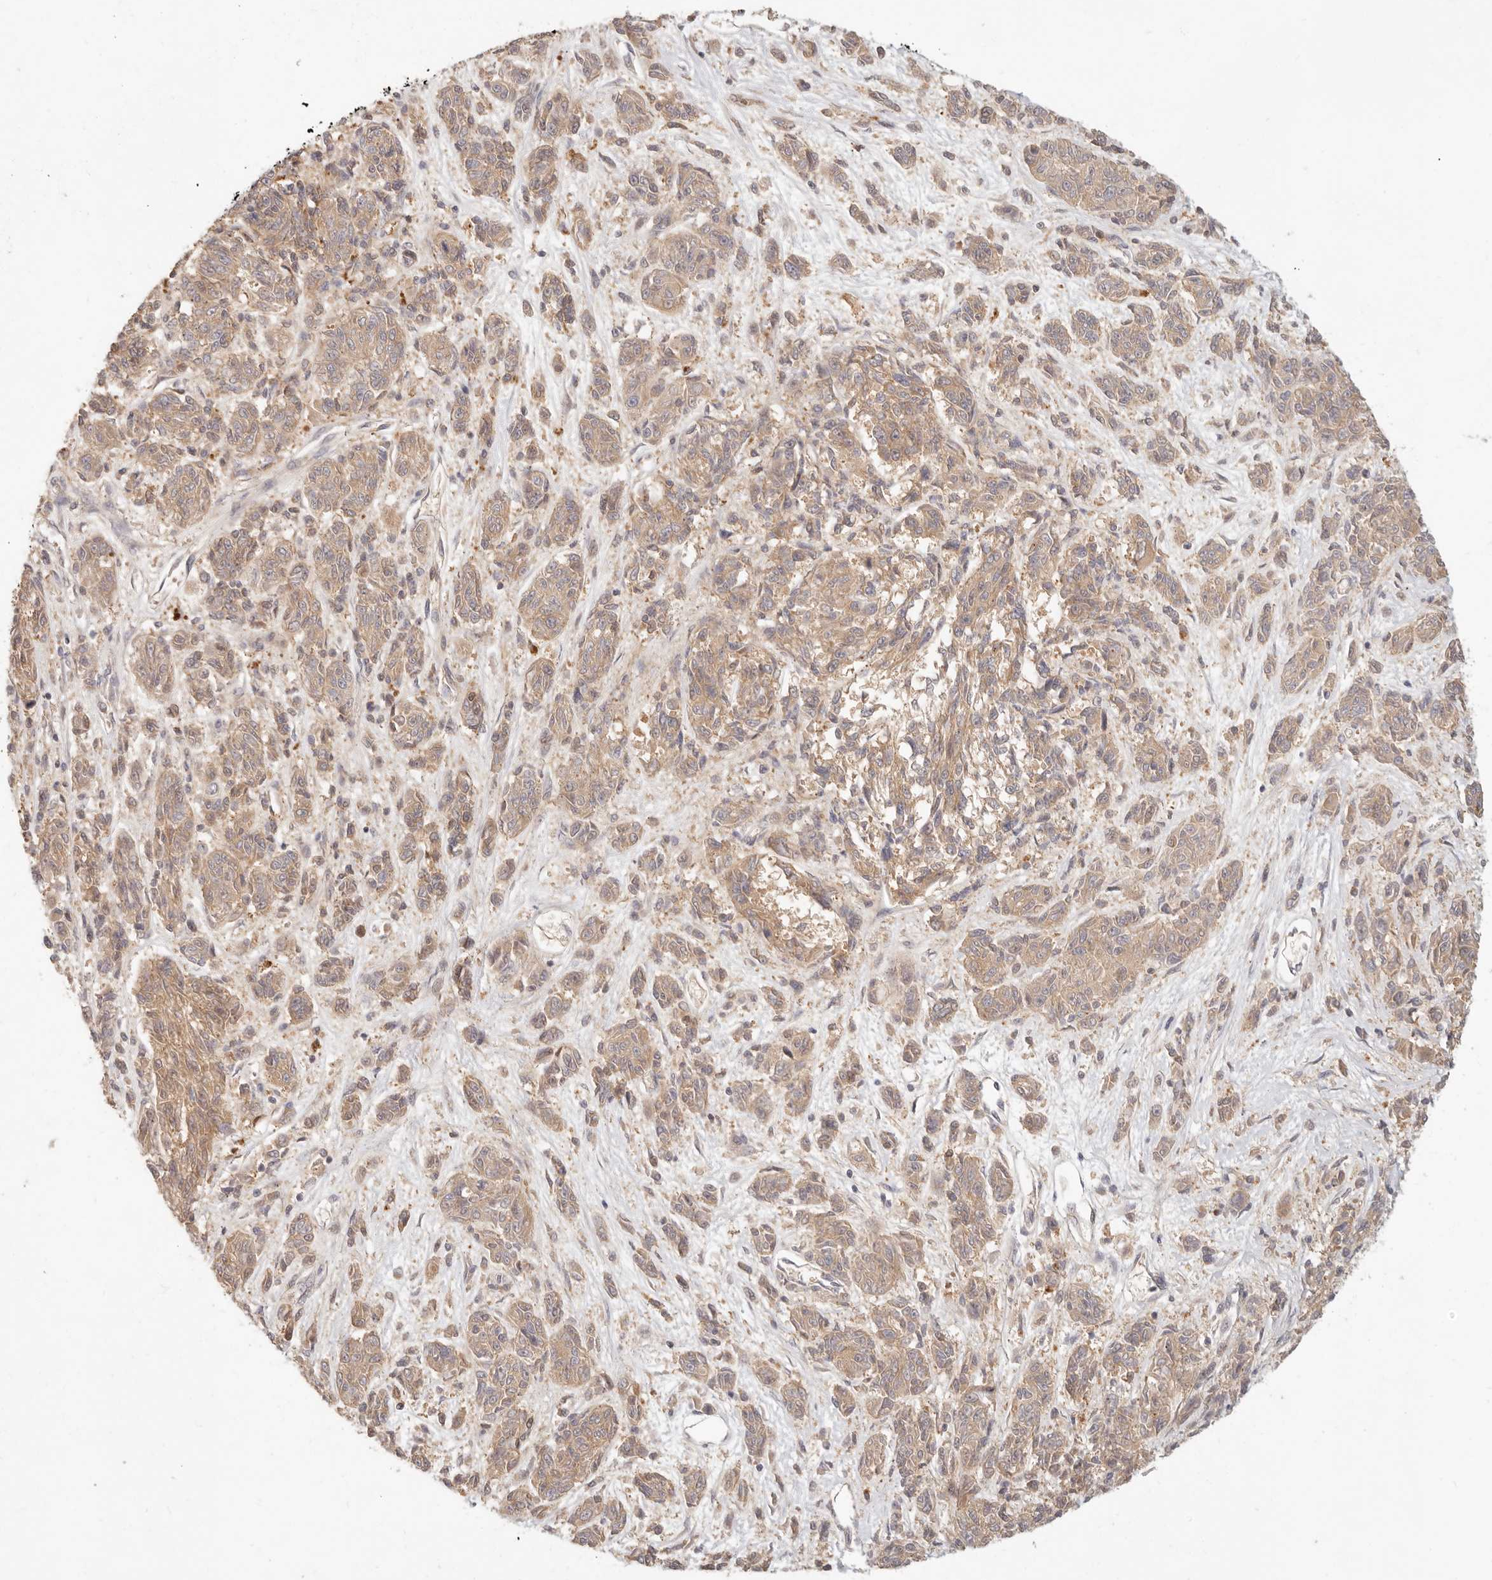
{"staining": {"intensity": "moderate", "quantity": ">75%", "location": "cytoplasmic/membranous"}, "tissue": "melanoma", "cell_type": "Tumor cells", "image_type": "cancer", "snomed": [{"axis": "morphology", "description": "Malignant melanoma, NOS"}, {"axis": "topography", "description": "Skin"}], "caption": "A micrograph of melanoma stained for a protein demonstrates moderate cytoplasmic/membranous brown staining in tumor cells.", "gene": "PPP1R3B", "patient": {"sex": "male", "age": 53}}